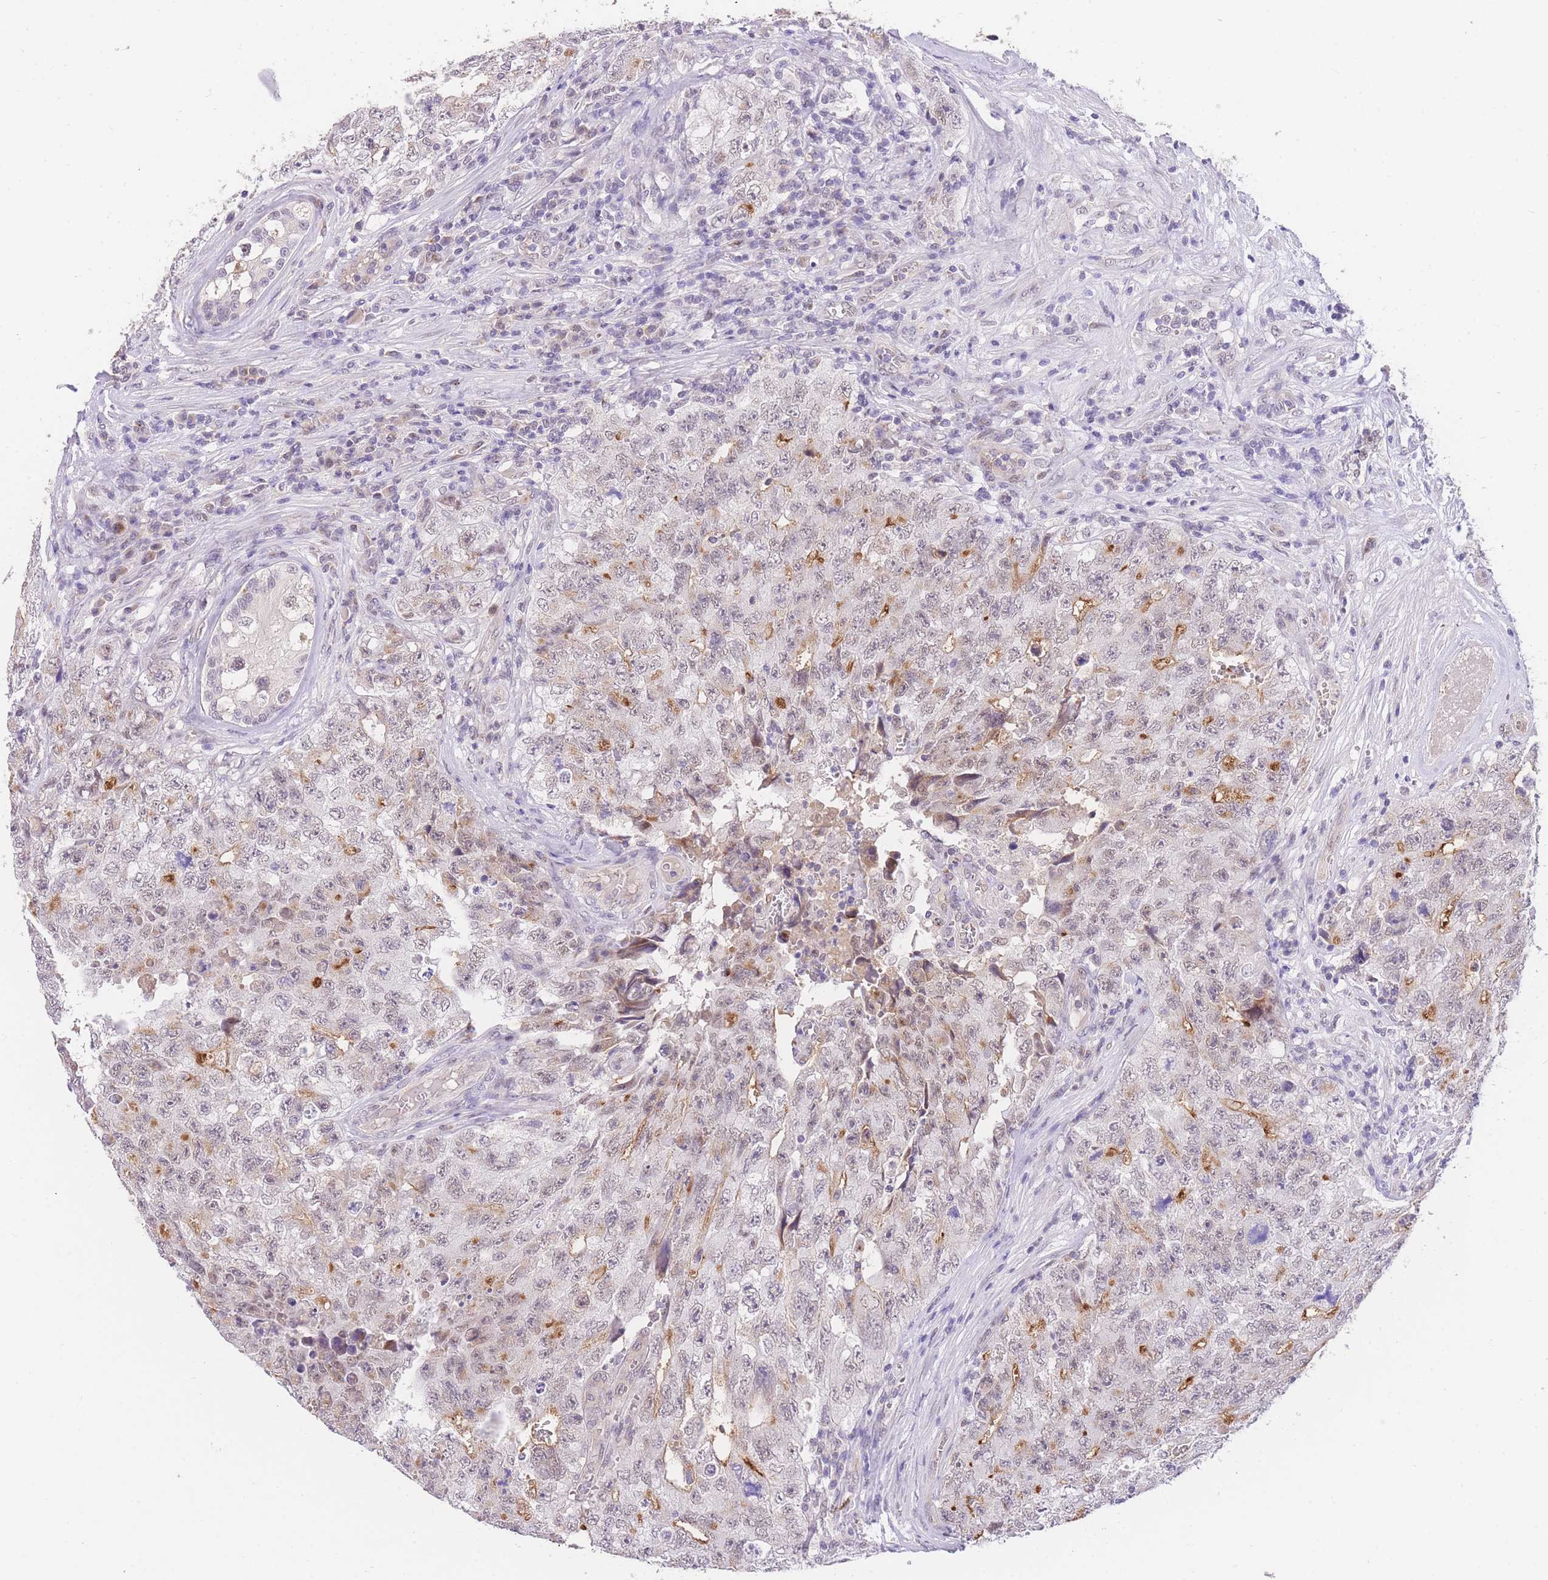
{"staining": {"intensity": "moderate", "quantity": "<25%", "location": "cytoplasmic/membranous"}, "tissue": "testis cancer", "cell_type": "Tumor cells", "image_type": "cancer", "snomed": [{"axis": "morphology", "description": "Carcinoma, Embryonal, NOS"}, {"axis": "topography", "description": "Testis"}], "caption": "Immunohistochemistry (IHC) histopathology image of neoplastic tissue: embryonal carcinoma (testis) stained using immunohistochemistry demonstrates low levels of moderate protein expression localized specifically in the cytoplasmic/membranous of tumor cells, appearing as a cytoplasmic/membranous brown color.", "gene": "SLC35F2", "patient": {"sex": "male", "age": 17}}